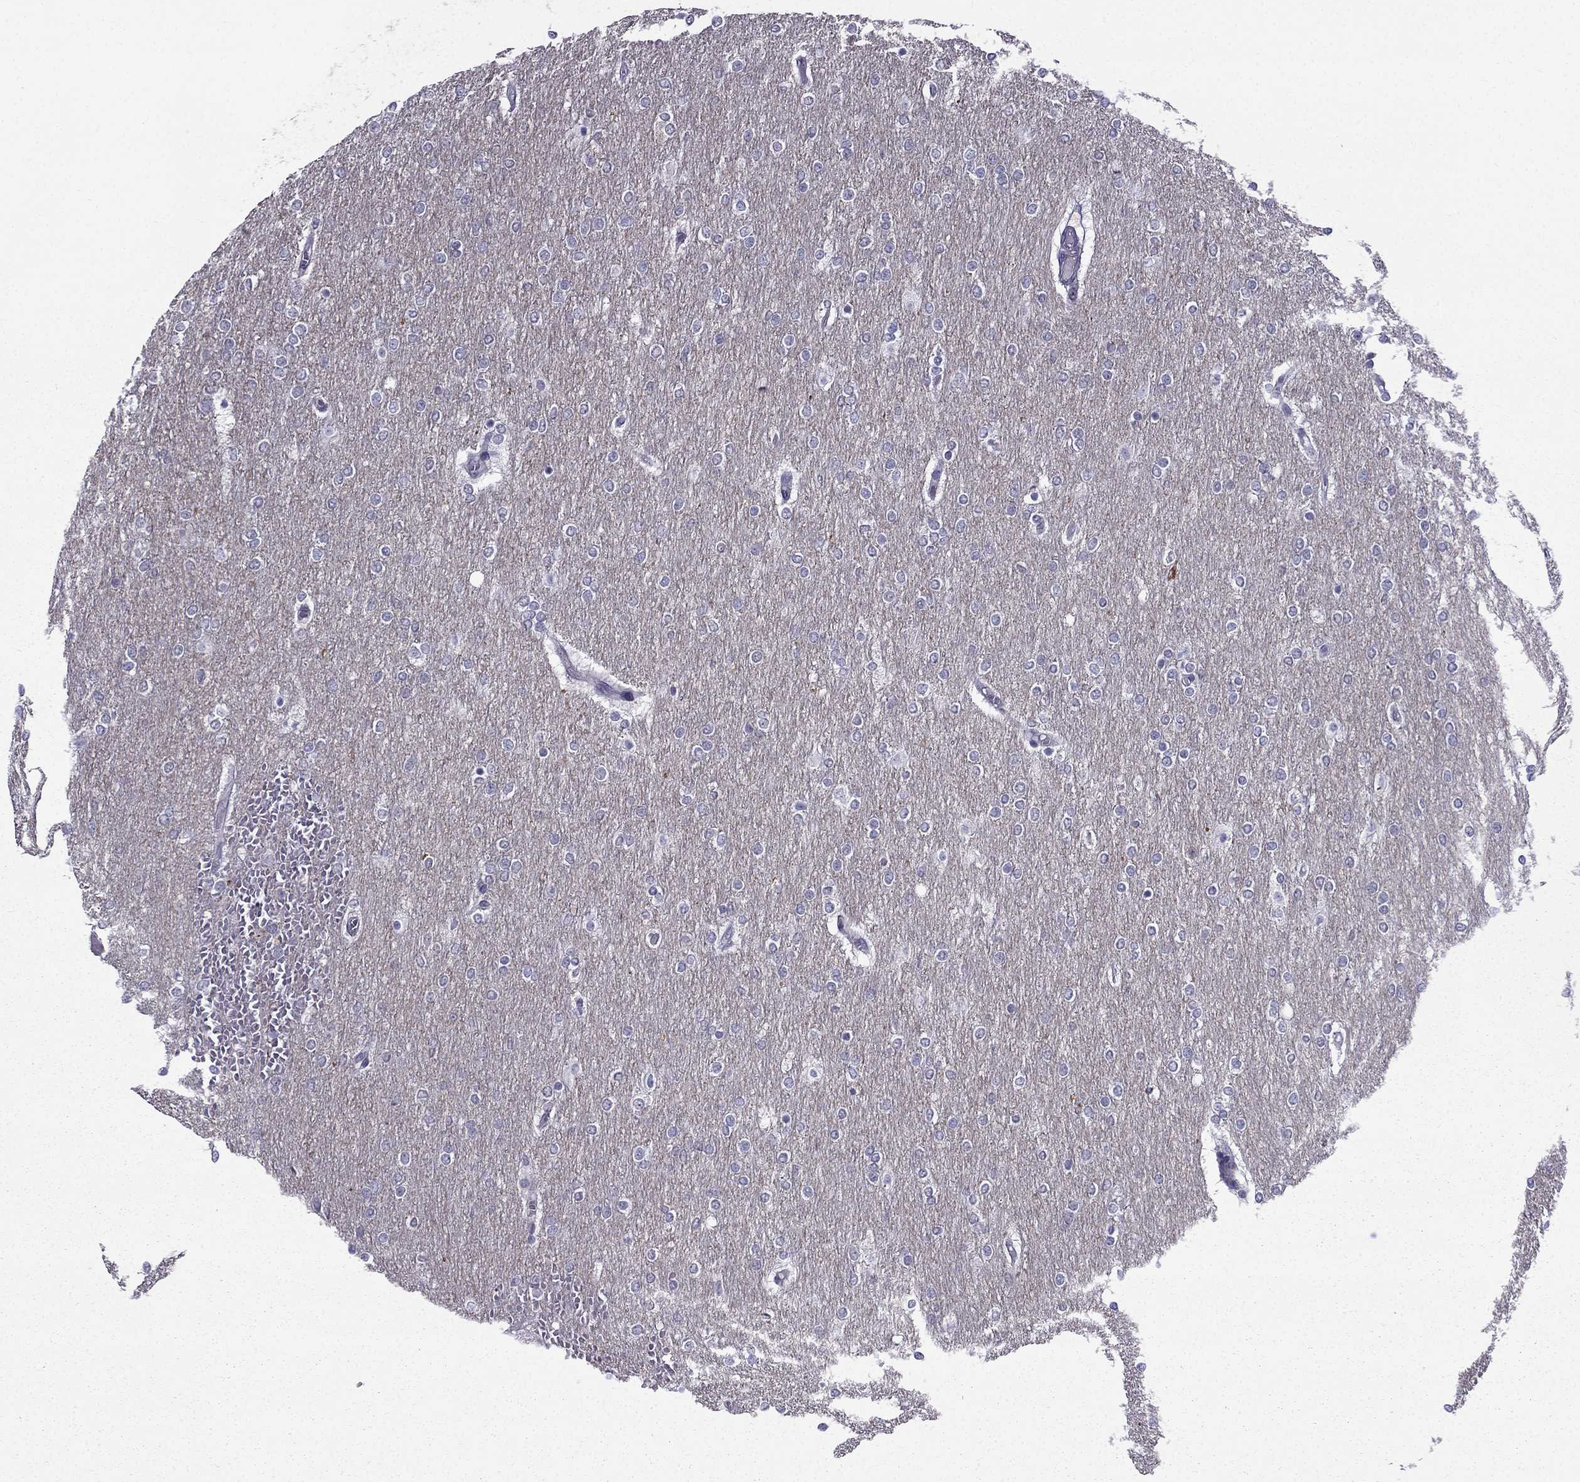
{"staining": {"intensity": "negative", "quantity": "none", "location": "none"}, "tissue": "glioma", "cell_type": "Tumor cells", "image_type": "cancer", "snomed": [{"axis": "morphology", "description": "Glioma, malignant, High grade"}, {"axis": "topography", "description": "Brain"}], "caption": "IHC of human glioma demonstrates no positivity in tumor cells.", "gene": "AAK1", "patient": {"sex": "female", "age": 61}}